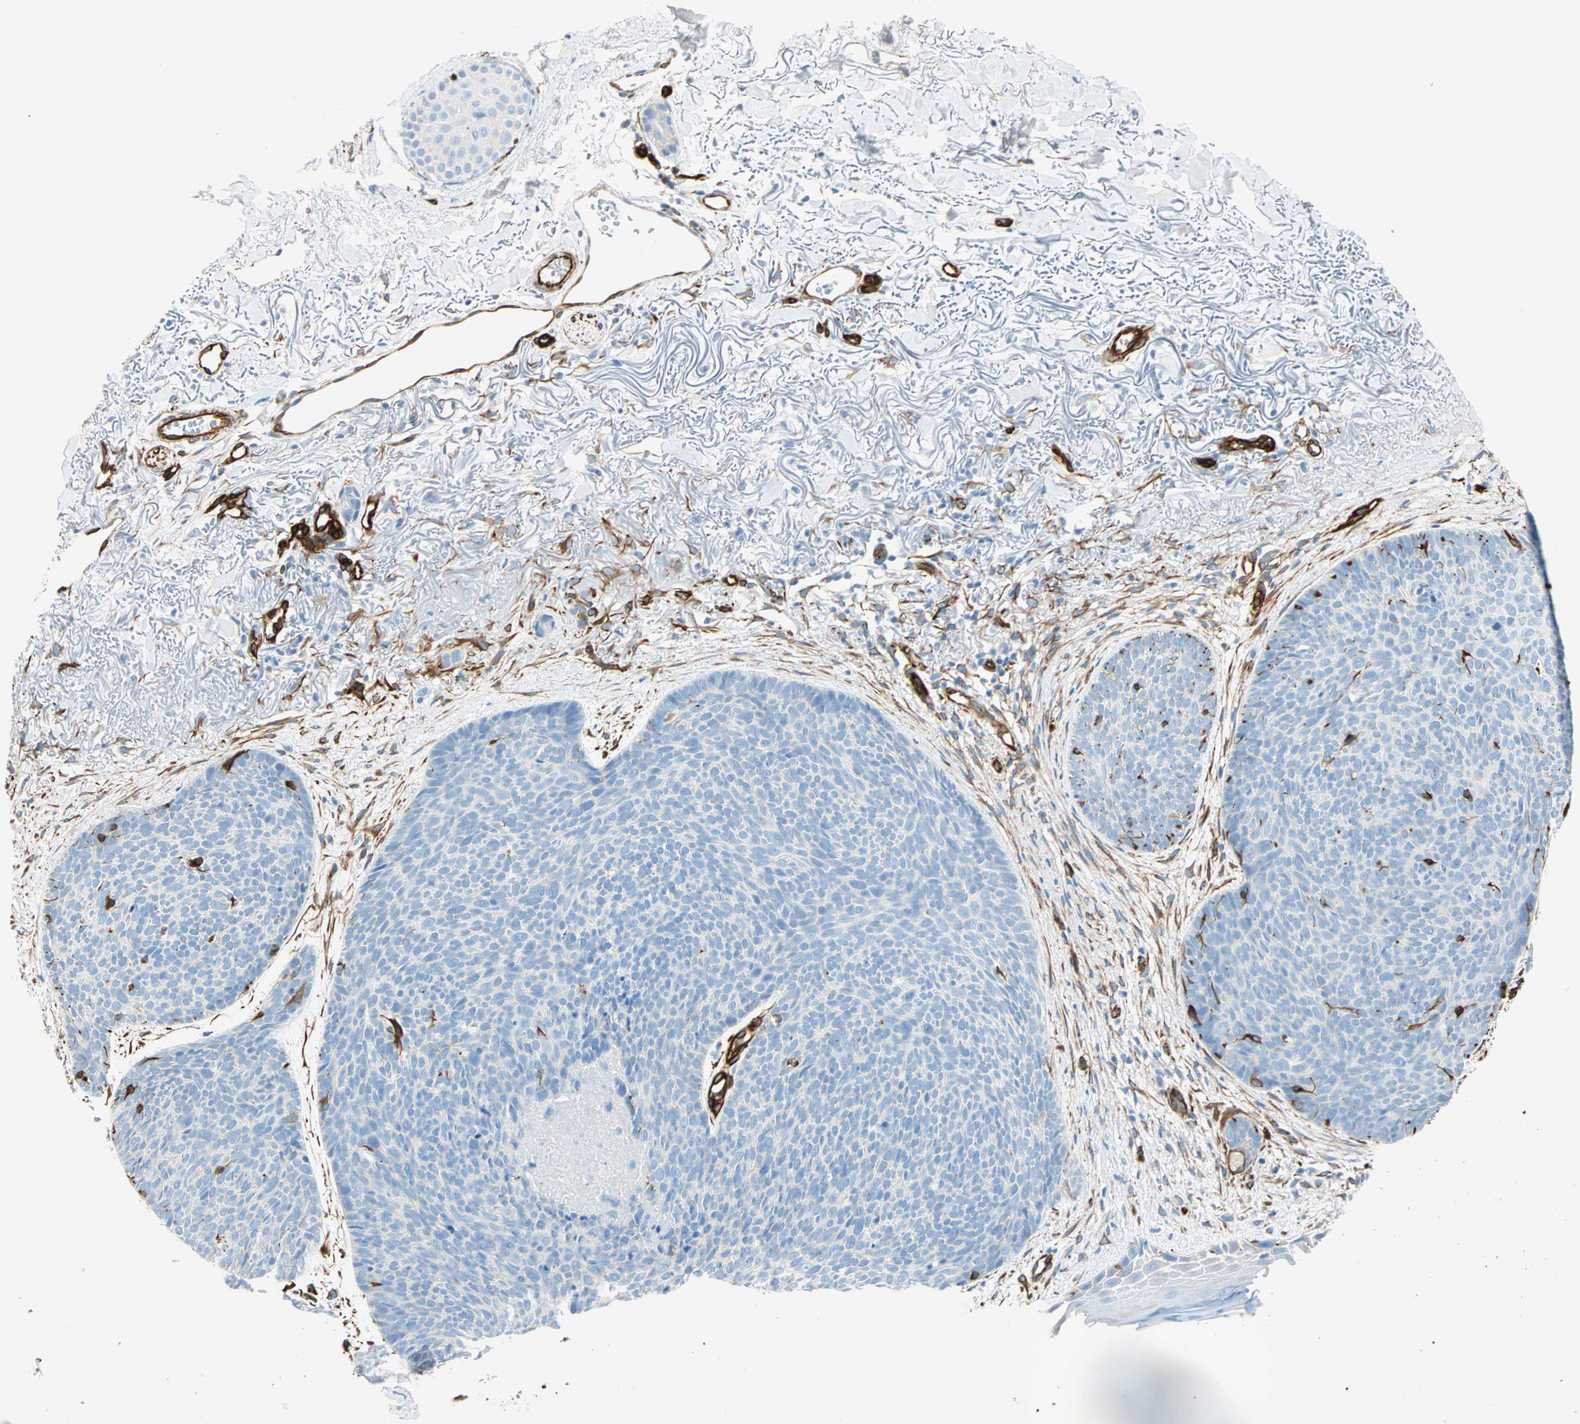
{"staining": {"intensity": "negative", "quantity": "none", "location": "none"}, "tissue": "skin cancer", "cell_type": "Tumor cells", "image_type": "cancer", "snomed": [{"axis": "morphology", "description": "Normal tissue, NOS"}, {"axis": "morphology", "description": "Basal cell carcinoma"}, {"axis": "topography", "description": "Skin"}], "caption": "Protein analysis of skin basal cell carcinoma displays no significant positivity in tumor cells. The staining is performed using DAB brown chromogen with nuclei counter-stained in using hematoxylin.", "gene": "NES", "patient": {"sex": "female", "age": 70}}